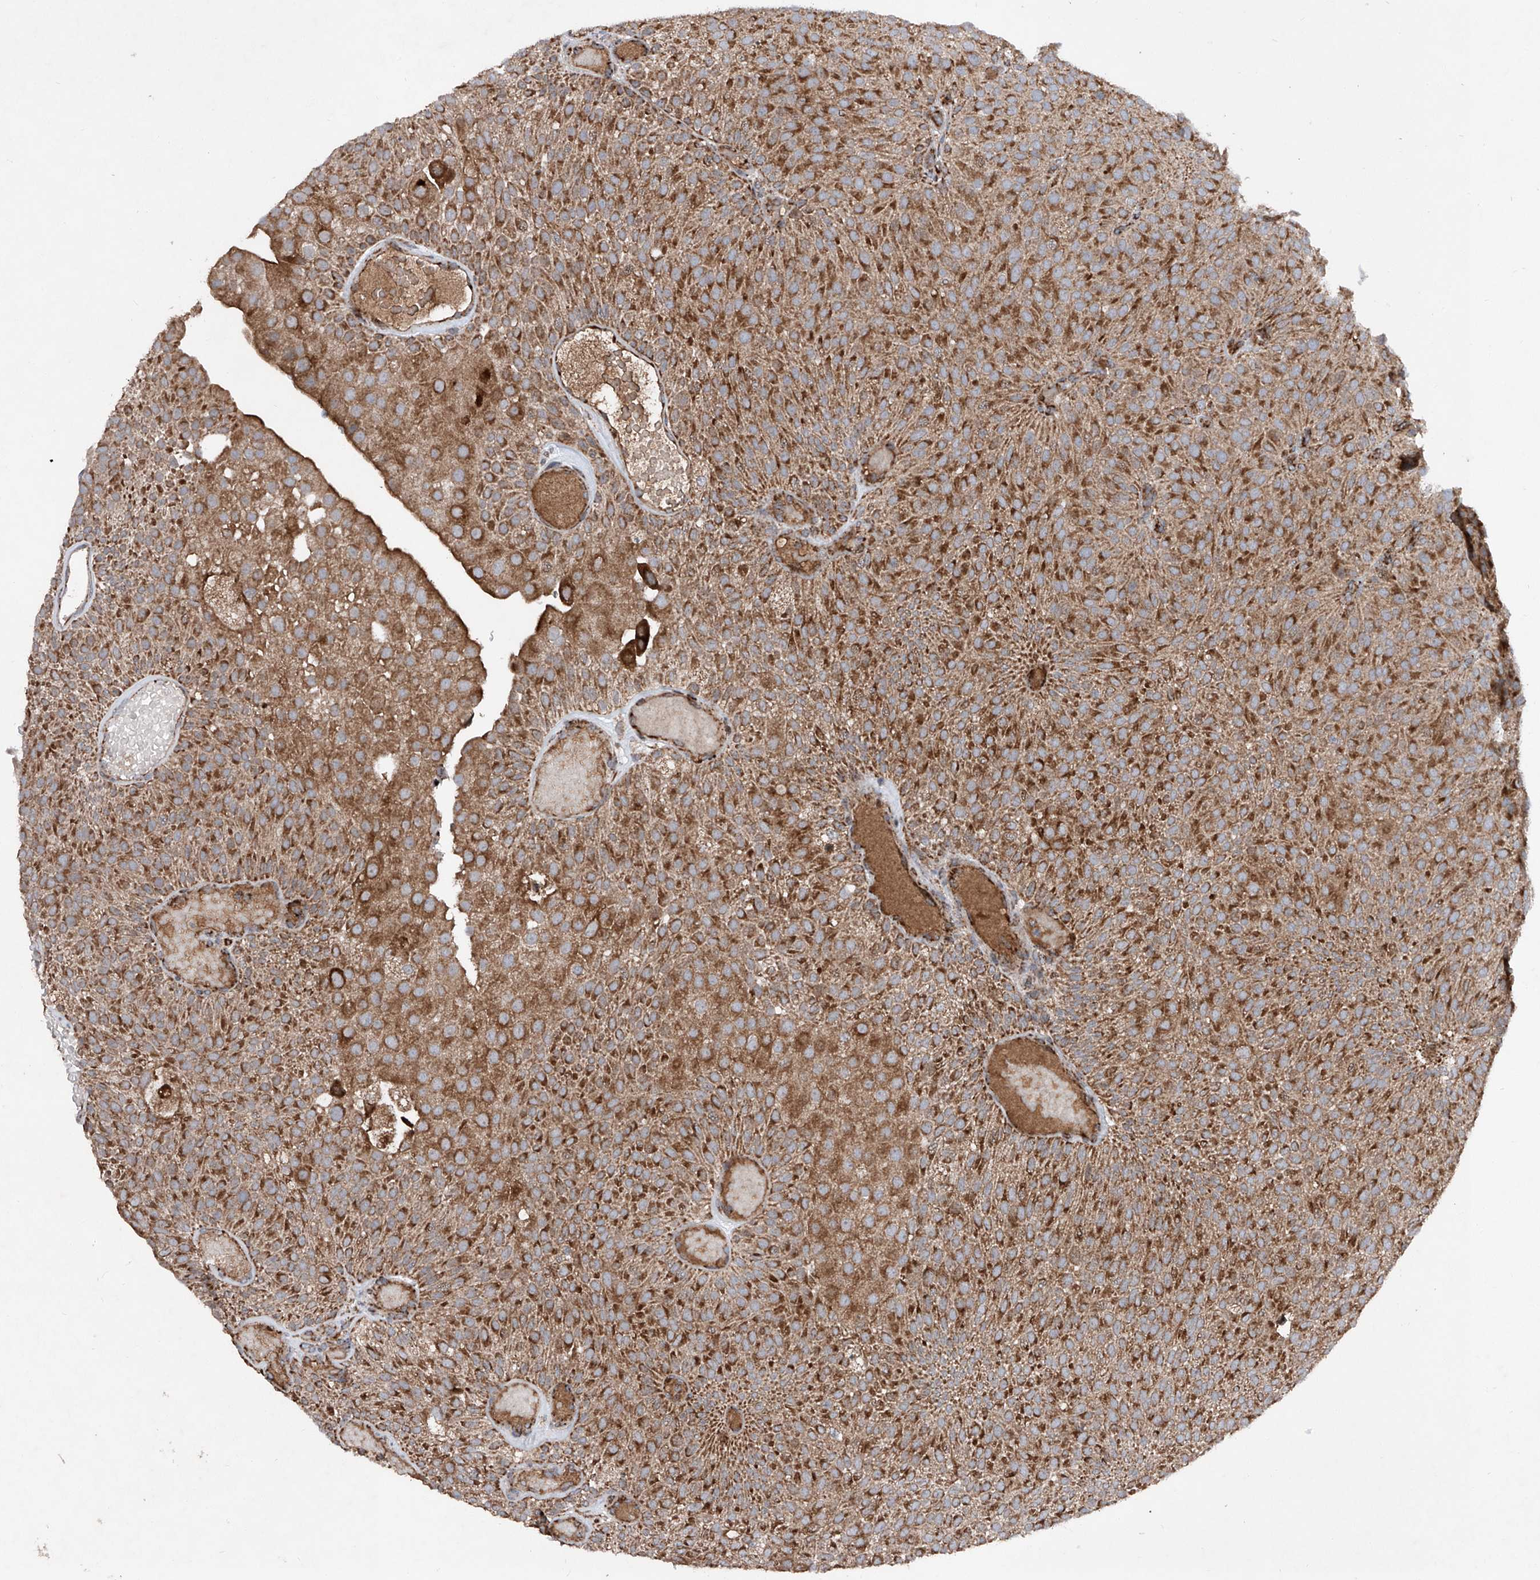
{"staining": {"intensity": "strong", "quantity": ">75%", "location": "cytoplasmic/membranous"}, "tissue": "urothelial cancer", "cell_type": "Tumor cells", "image_type": "cancer", "snomed": [{"axis": "morphology", "description": "Urothelial carcinoma, Low grade"}, {"axis": "topography", "description": "Urinary bladder"}], "caption": "This is a micrograph of immunohistochemistry staining of urothelial cancer, which shows strong positivity in the cytoplasmic/membranous of tumor cells.", "gene": "DAD1", "patient": {"sex": "male", "age": 78}}